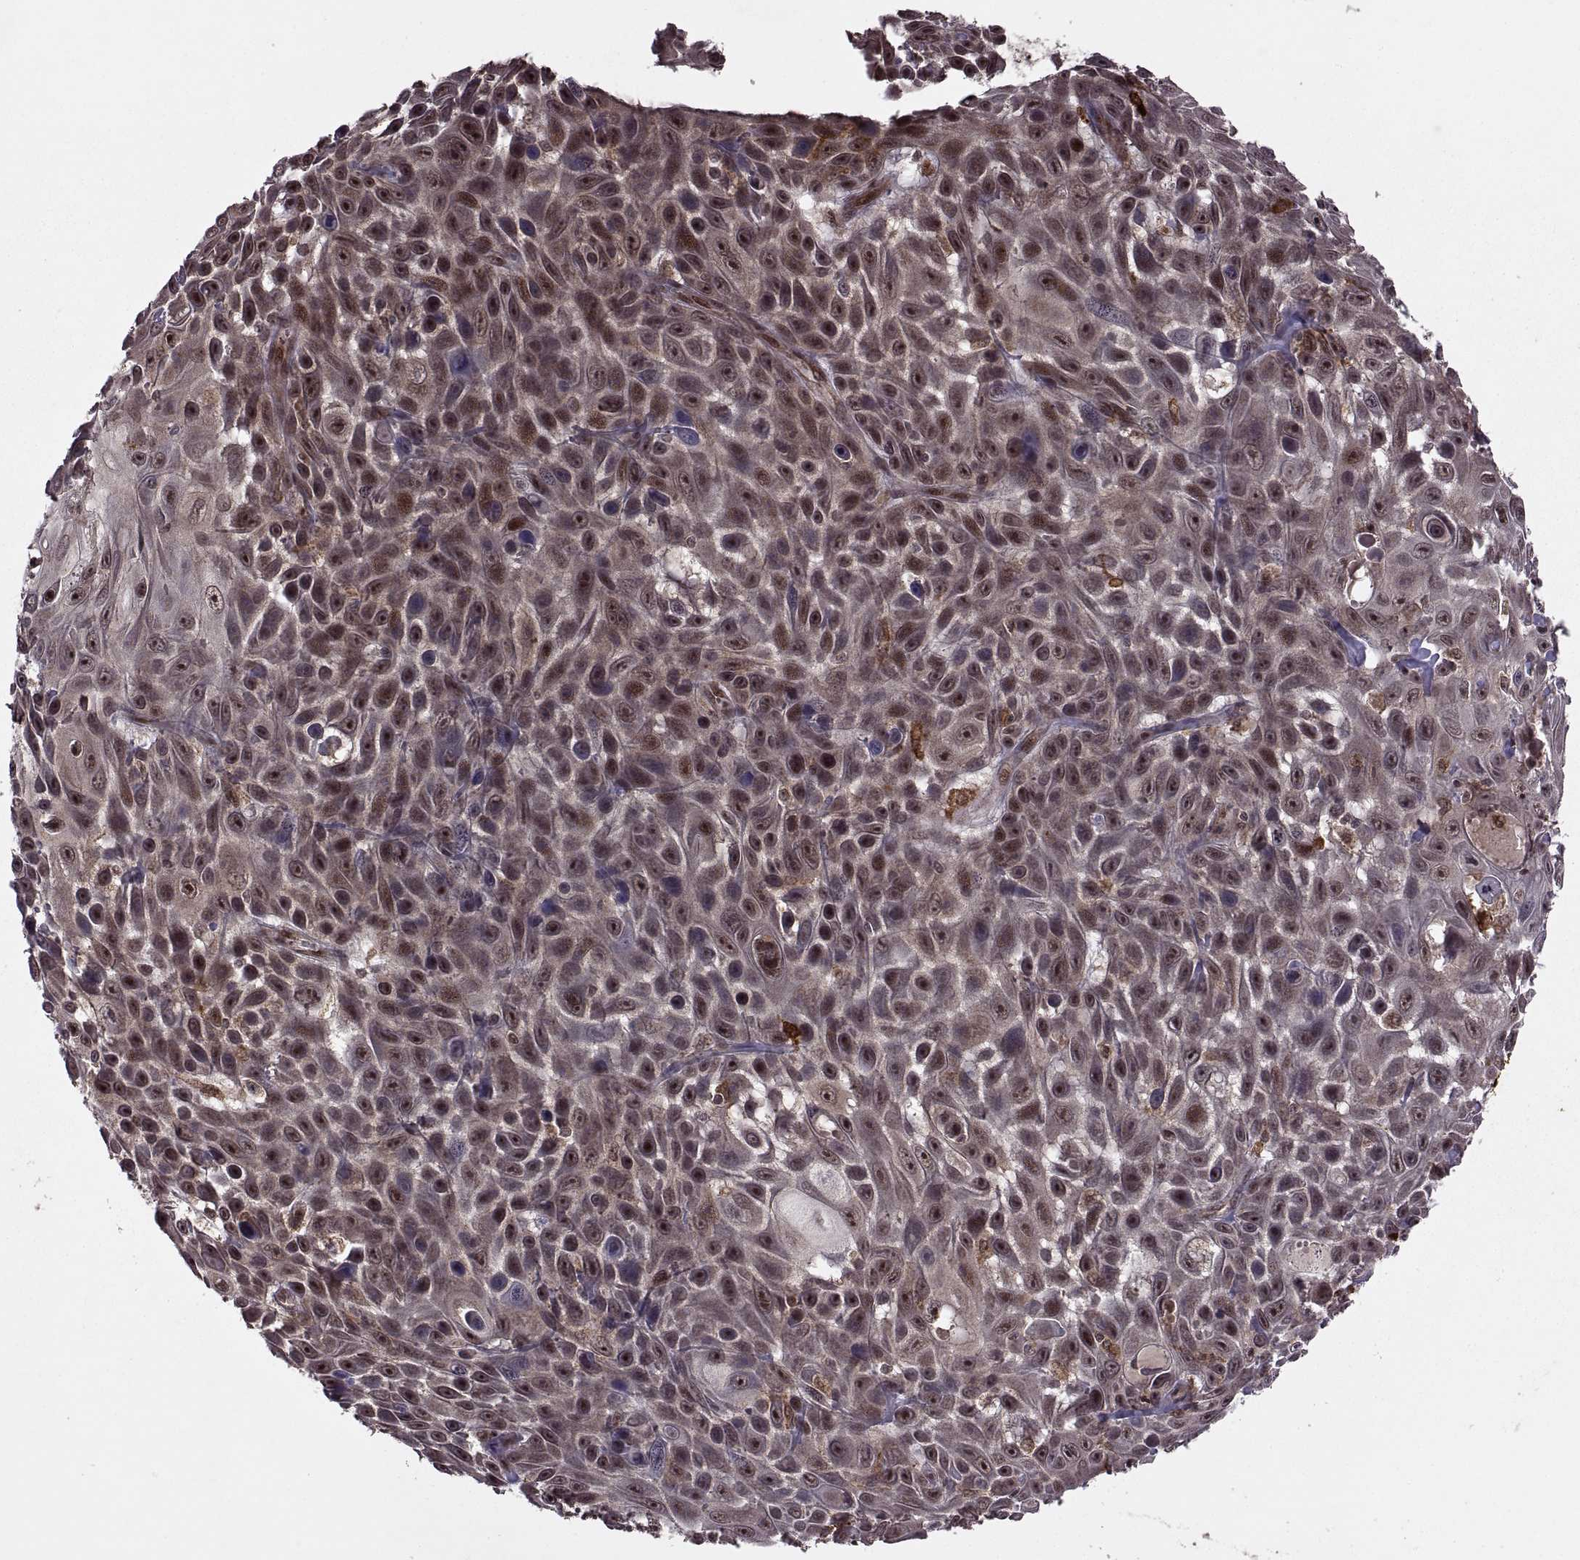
{"staining": {"intensity": "weak", "quantity": ">75%", "location": "cytoplasmic/membranous,nuclear"}, "tissue": "skin cancer", "cell_type": "Tumor cells", "image_type": "cancer", "snomed": [{"axis": "morphology", "description": "Squamous cell carcinoma, NOS"}, {"axis": "topography", "description": "Skin"}], "caption": "The immunohistochemical stain highlights weak cytoplasmic/membranous and nuclear positivity in tumor cells of skin cancer (squamous cell carcinoma) tissue. (DAB = brown stain, brightfield microscopy at high magnification).", "gene": "PTOV1", "patient": {"sex": "male", "age": 82}}